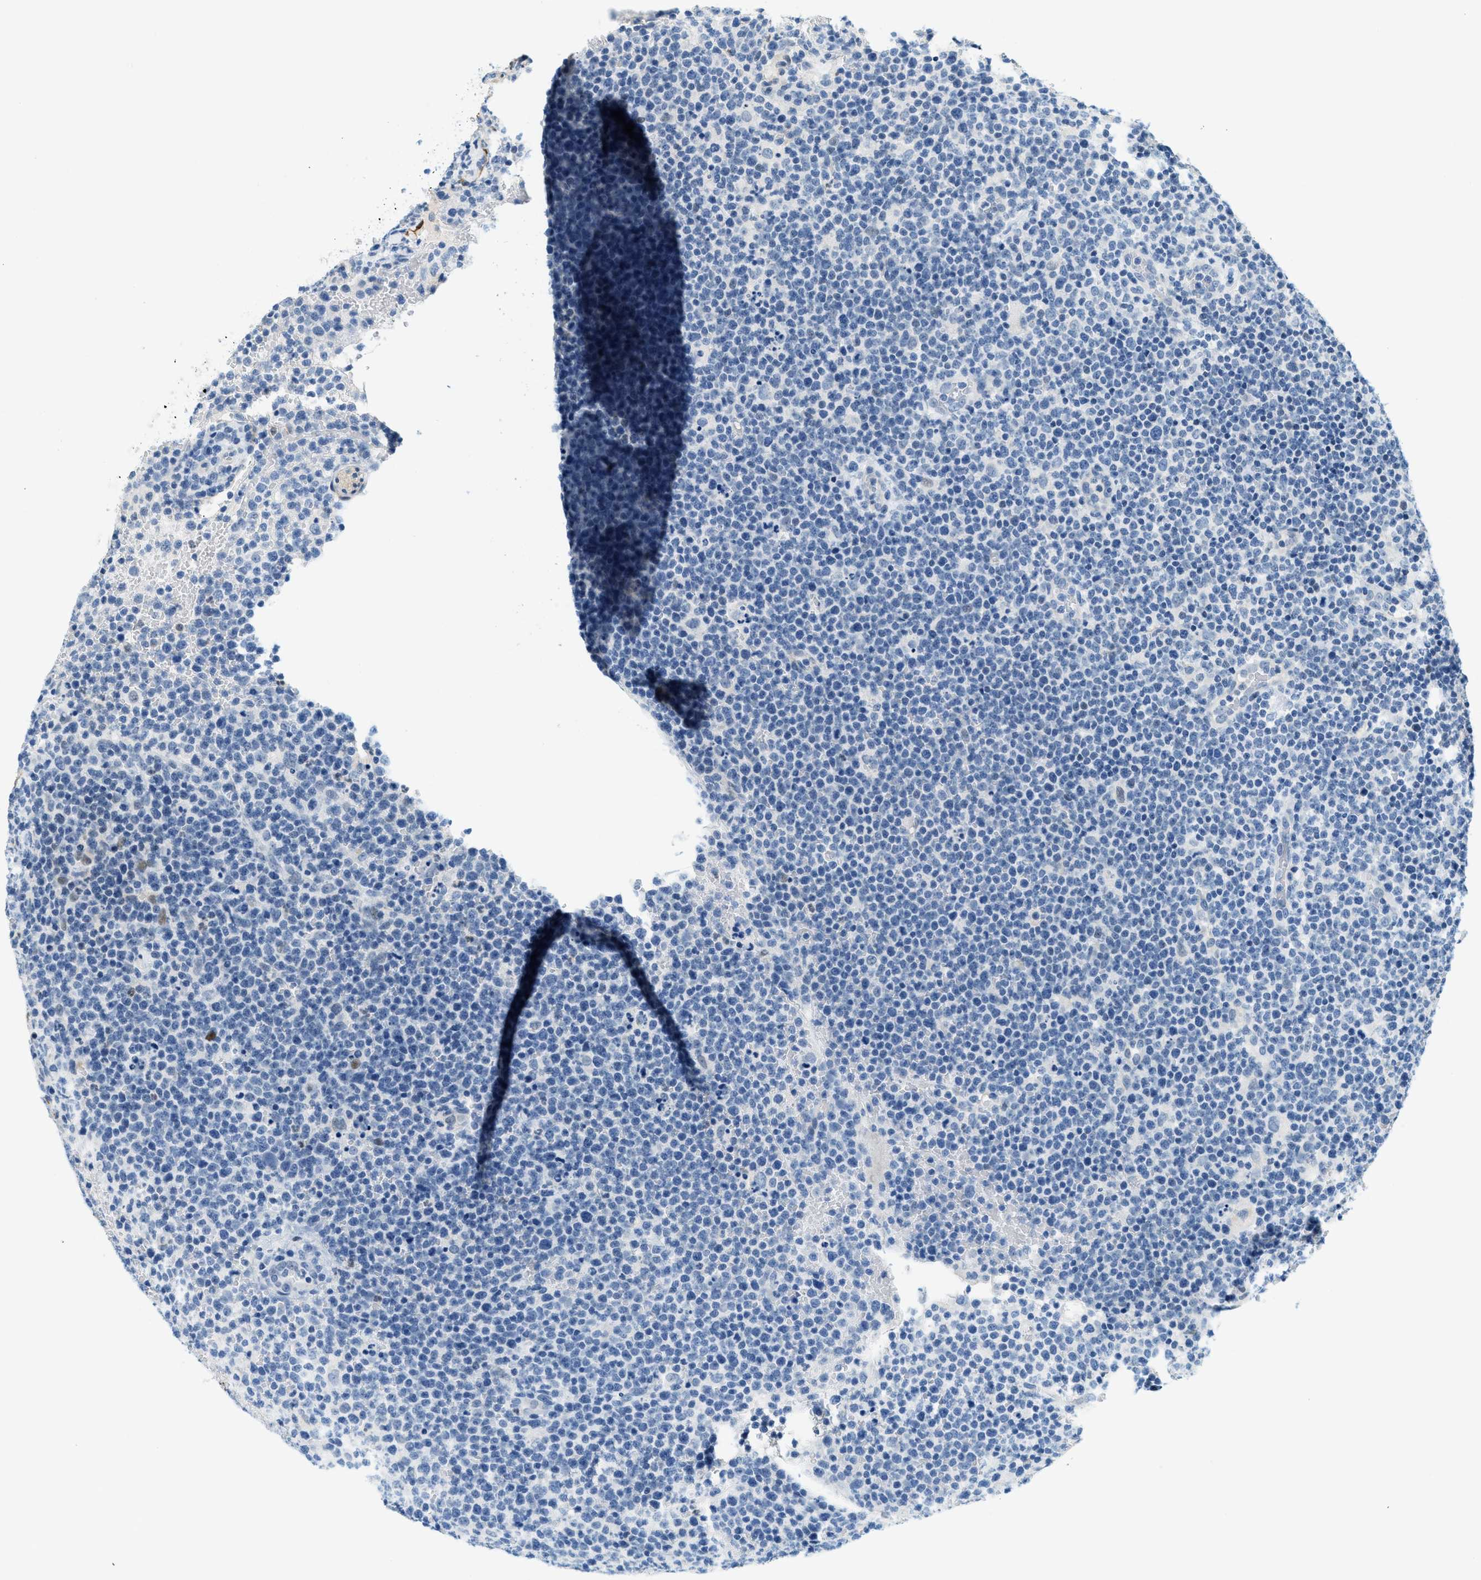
{"staining": {"intensity": "negative", "quantity": "none", "location": "none"}, "tissue": "lymphoma", "cell_type": "Tumor cells", "image_type": "cancer", "snomed": [{"axis": "morphology", "description": "Malignant lymphoma, non-Hodgkin's type, High grade"}, {"axis": "topography", "description": "Lymph node"}], "caption": "This histopathology image is of lymphoma stained with IHC to label a protein in brown with the nuclei are counter-stained blue. There is no staining in tumor cells. Brightfield microscopy of immunohistochemistry stained with DAB (3,3'-diaminobenzidine) (brown) and hematoxylin (blue), captured at high magnification.", "gene": "CYP4X1", "patient": {"sex": "male", "age": 61}}